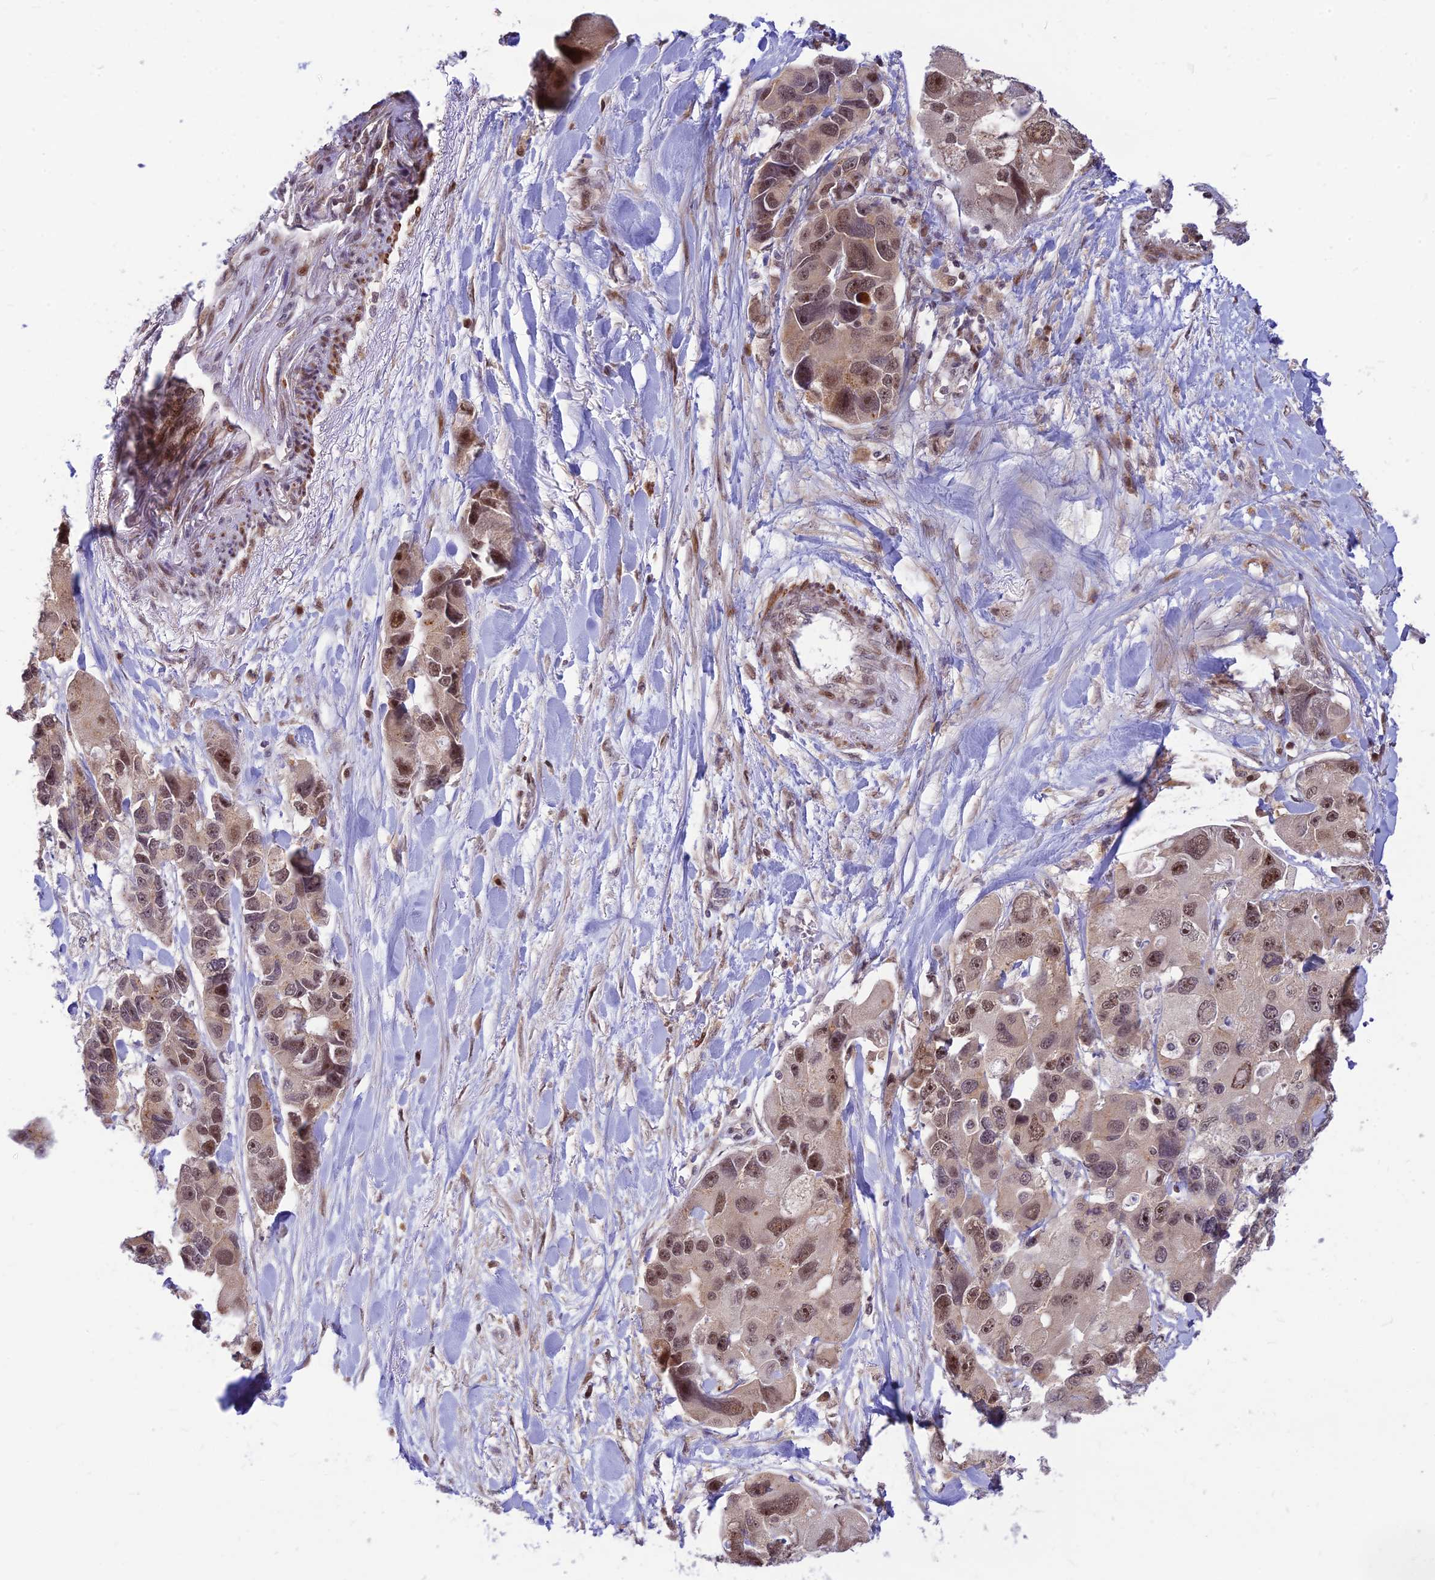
{"staining": {"intensity": "moderate", "quantity": "<25%", "location": "nuclear"}, "tissue": "lung cancer", "cell_type": "Tumor cells", "image_type": "cancer", "snomed": [{"axis": "morphology", "description": "Adenocarcinoma, NOS"}, {"axis": "topography", "description": "Lung"}], "caption": "An immunohistochemistry image of tumor tissue is shown. Protein staining in brown labels moderate nuclear positivity in lung cancer (adenocarcinoma) within tumor cells.", "gene": "ASPDH", "patient": {"sex": "female", "age": 54}}